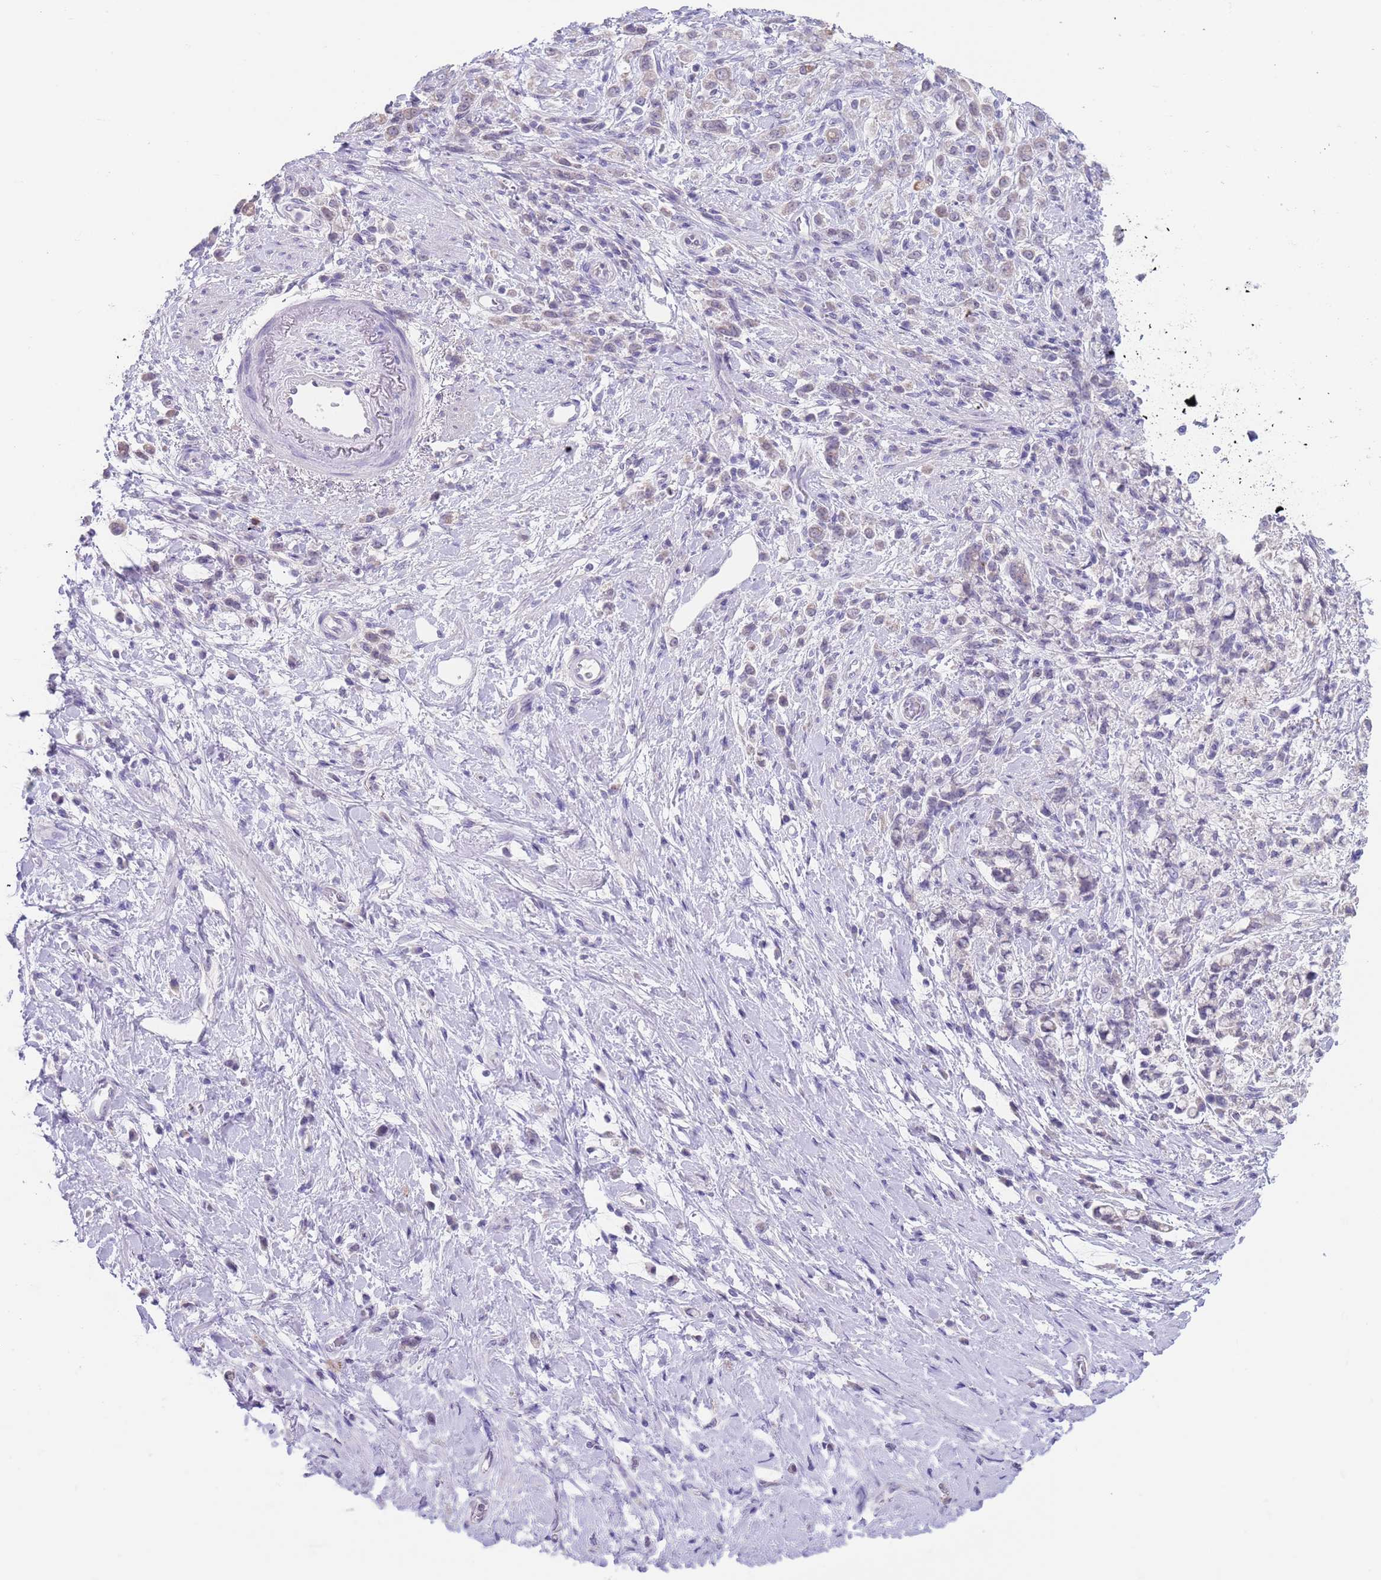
{"staining": {"intensity": "negative", "quantity": "none", "location": "none"}, "tissue": "stomach cancer", "cell_type": "Tumor cells", "image_type": "cancer", "snomed": [{"axis": "morphology", "description": "Adenocarcinoma, NOS"}, {"axis": "topography", "description": "Stomach"}], "caption": "Immunohistochemical staining of stomach cancer (adenocarcinoma) demonstrates no significant staining in tumor cells.", "gene": "SPIRE2", "patient": {"sex": "female", "age": 60}}